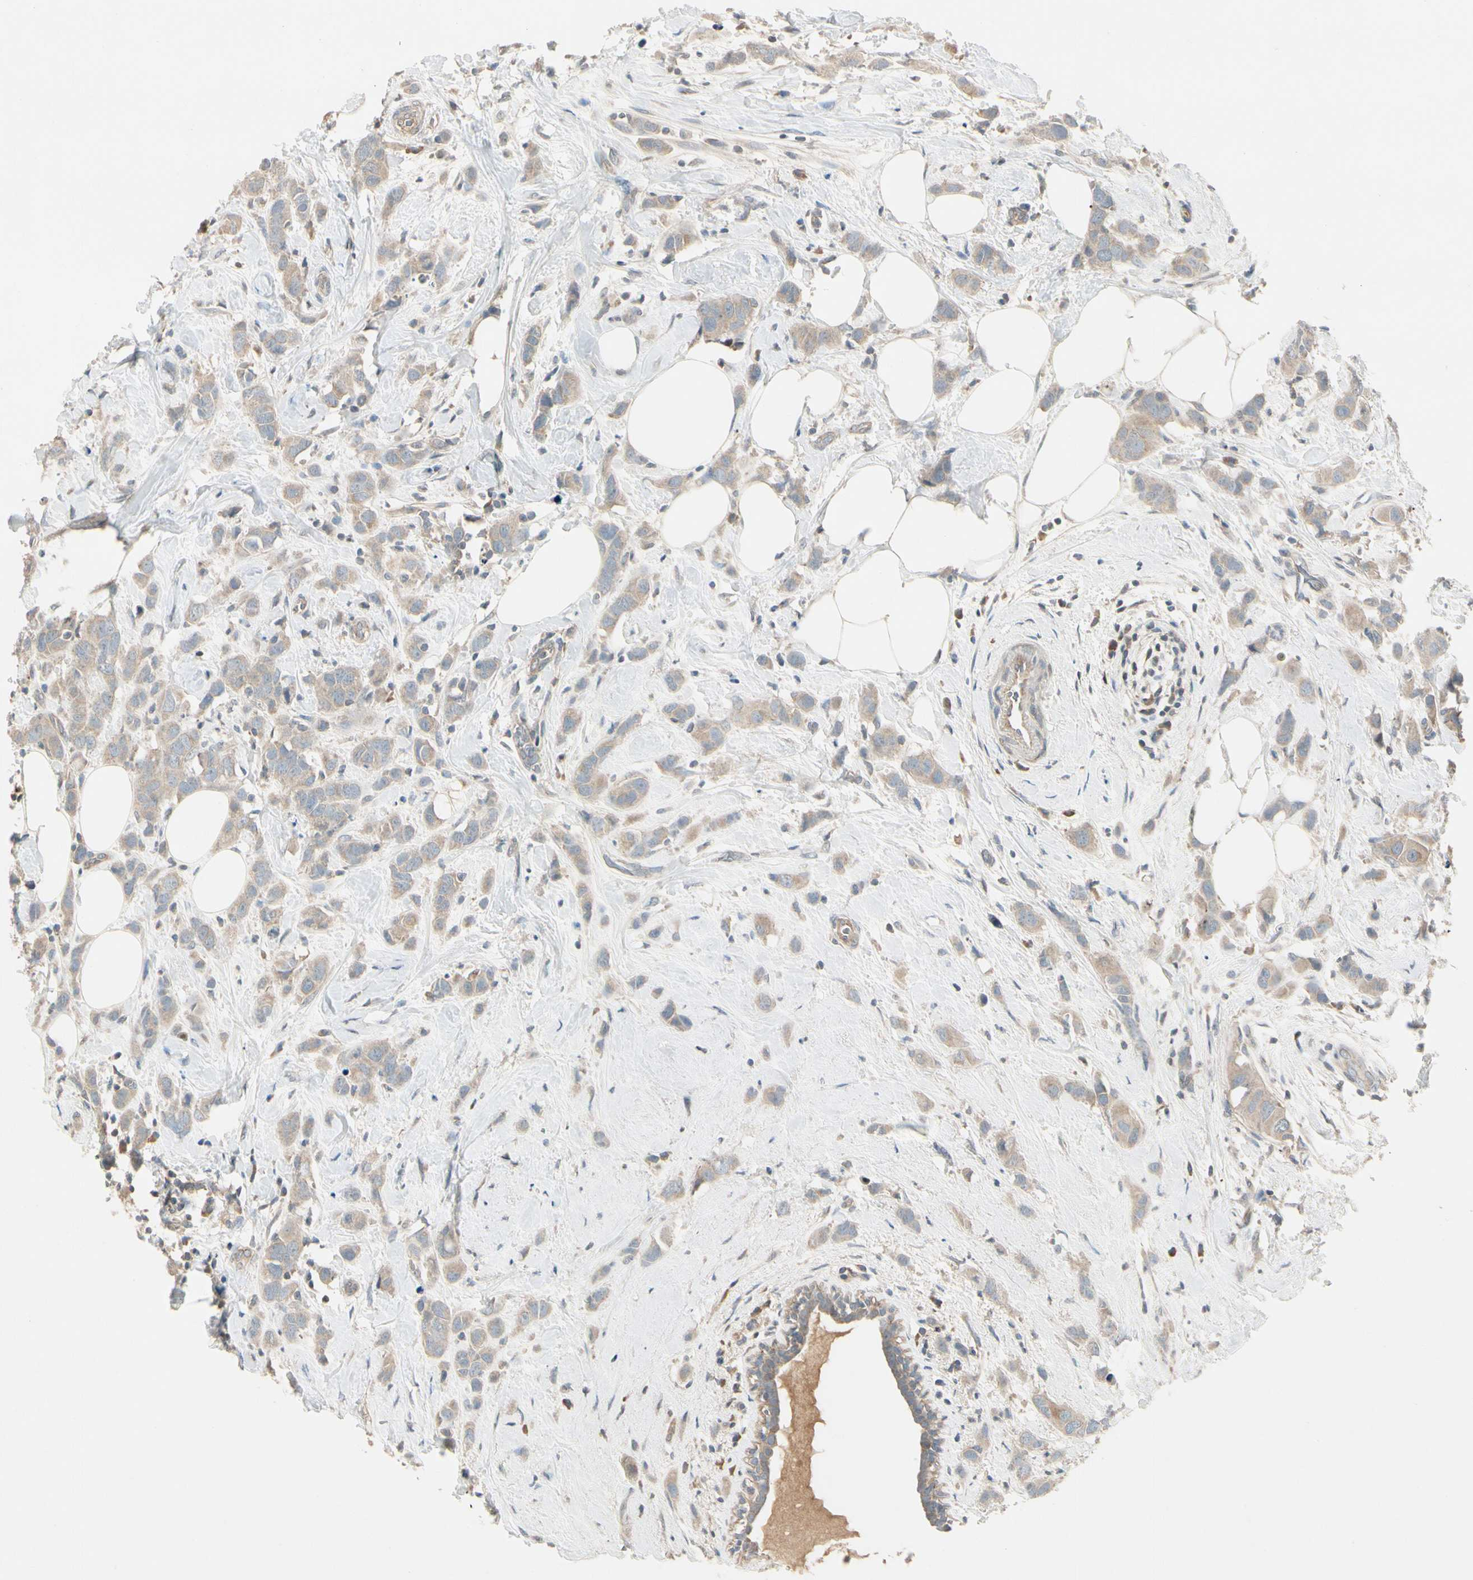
{"staining": {"intensity": "weak", "quantity": ">75%", "location": "cytoplasmic/membranous"}, "tissue": "breast cancer", "cell_type": "Tumor cells", "image_type": "cancer", "snomed": [{"axis": "morphology", "description": "Normal tissue, NOS"}, {"axis": "morphology", "description": "Duct carcinoma"}, {"axis": "topography", "description": "Breast"}], "caption": "This micrograph displays immunohistochemistry (IHC) staining of human breast cancer, with low weak cytoplasmic/membranous expression in about >75% of tumor cells.", "gene": "PPP3CB", "patient": {"sex": "female", "age": 50}}